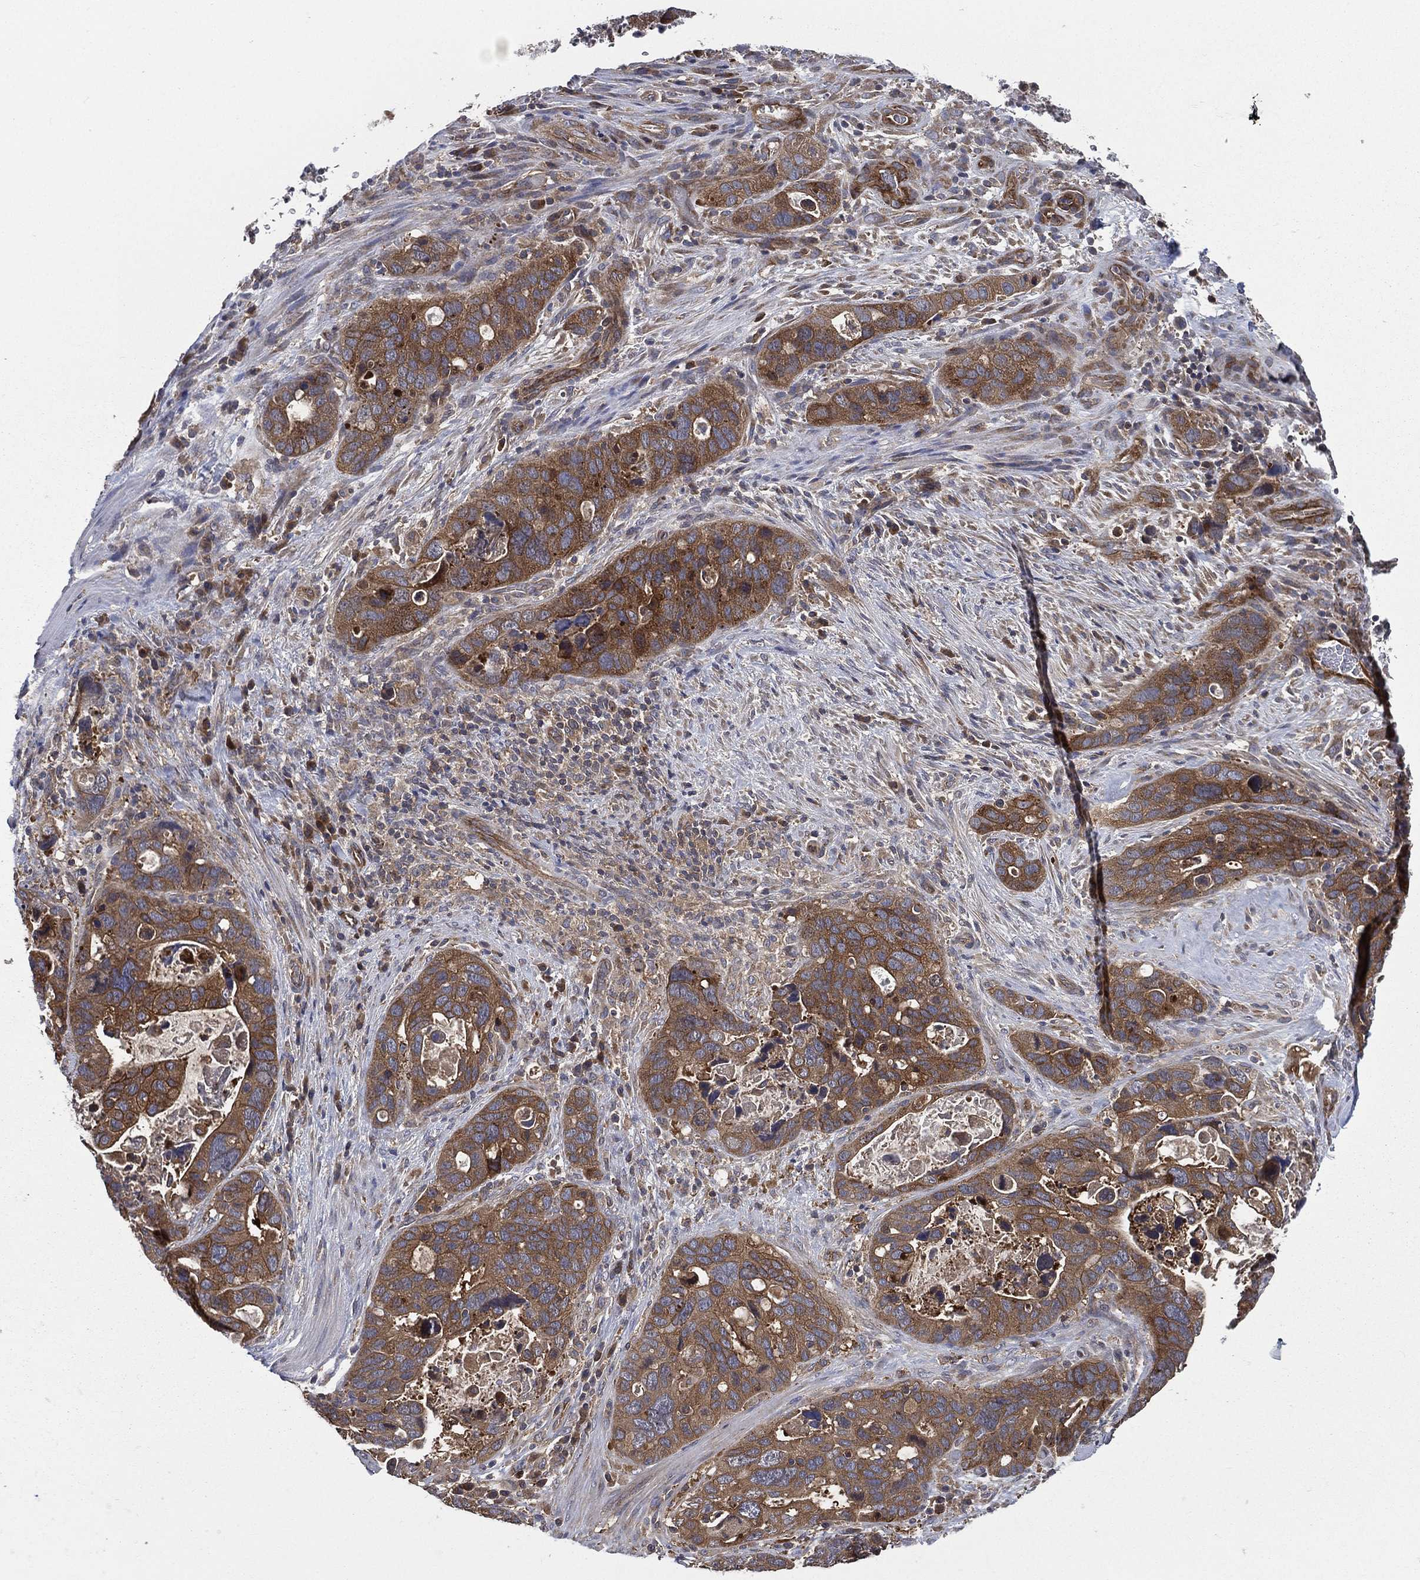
{"staining": {"intensity": "strong", "quantity": ">75%", "location": "cytoplasmic/membranous"}, "tissue": "stomach cancer", "cell_type": "Tumor cells", "image_type": "cancer", "snomed": [{"axis": "morphology", "description": "Adenocarcinoma, NOS"}, {"axis": "topography", "description": "Stomach"}], "caption": "This histopathology image shows stomach cancer stained with immunohistochemistry to label a protein in brown. The cytoplasmic/membranous of tumor cells show strong positivity for the protein. Nuclei are counter-stained blue.", "gene": "SMPD3", "patient": {"sex": "male", "age": 54}}